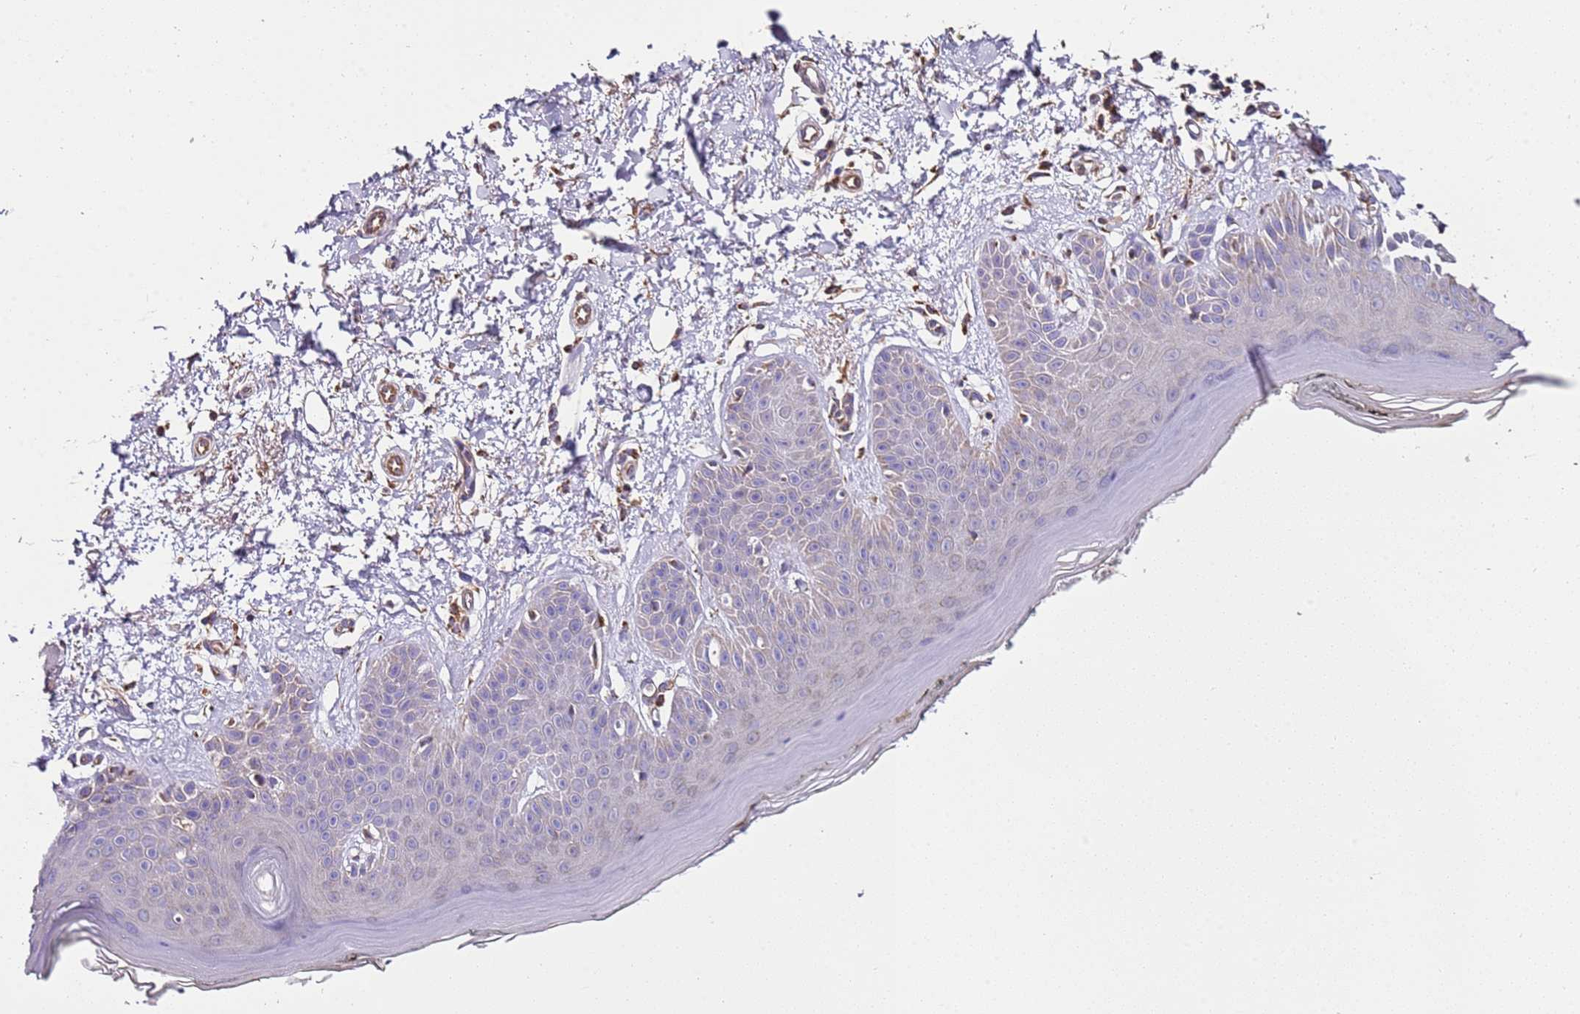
{"staining": {"intensity": "weak", "quantity": ">75%", "location": "cytoplasmic/membranous"}, "tissue": "skin", "cell_type": "Fibroblasts", "image_type": "normal", "snomed": [{"axis": "morphology", "description": "Normal tissue, NOS"}, {"axis": "topography", "description": "Skin"}], "caption": "Immunohistochemical staining of normal human skin displays low levels of weak cytoplasmic/membranous staining in approximately >75% of fibroblasts.", "gene": "RMND5A", "patient": {"sex": "female", "age": 64}}